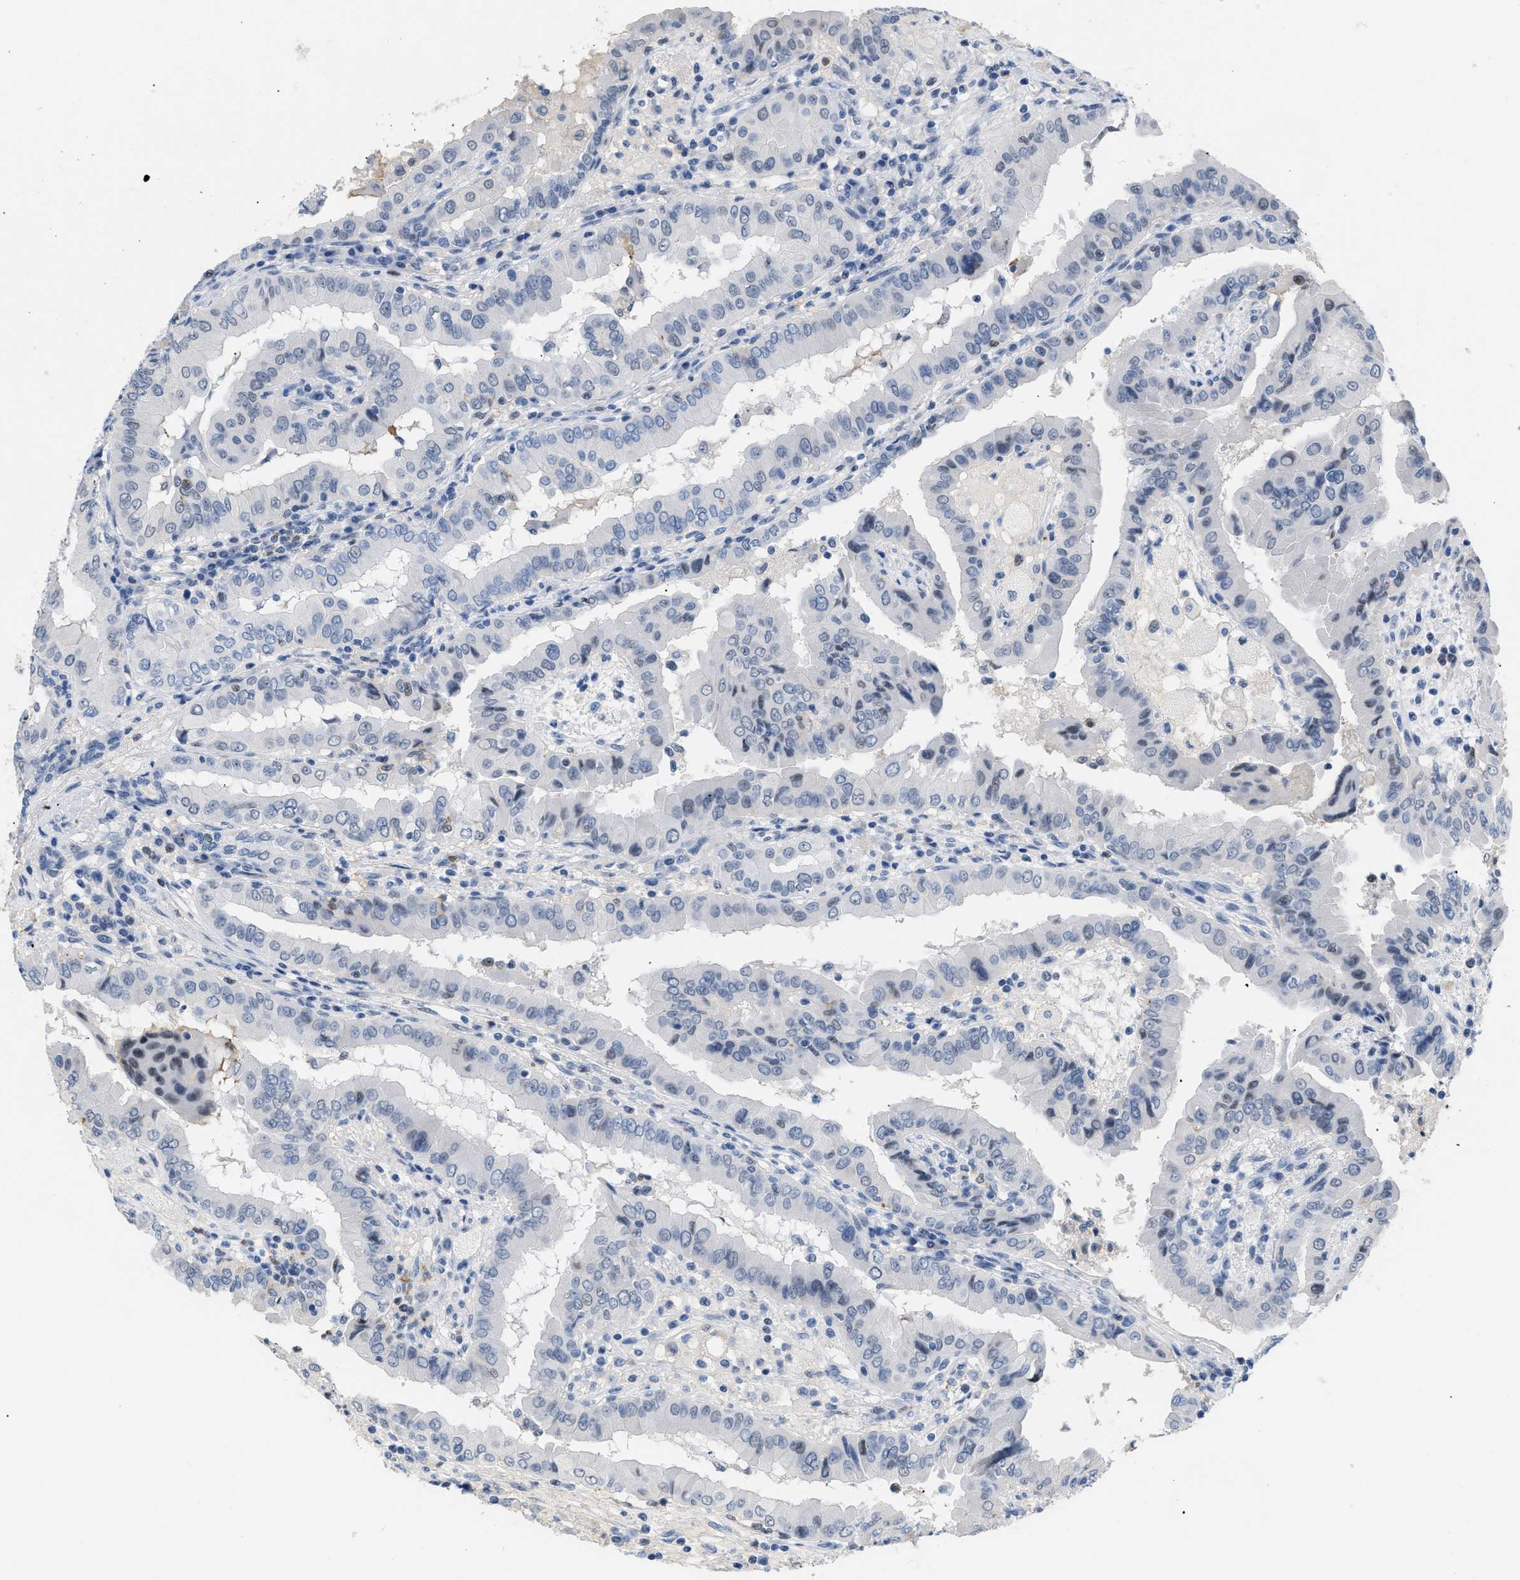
{"staining": {"intensity": "negative", "quantity": "none", "location": "none"}, "tissue": "thyroid cancer", "cell_type": "Tumor cells", "image_type": "cancer", "snomed": [{"axis": "morphology", "description": "Papillary adenocarcinoma, NOS"}, {"axis": "topography", "description": "Thyroid gland"}], "caption": "A micrograph of human thyroid cancer is negative for staining in tumor cells.", "gene": "BOLL", "patient": {"sex": "male", "age": 33}}